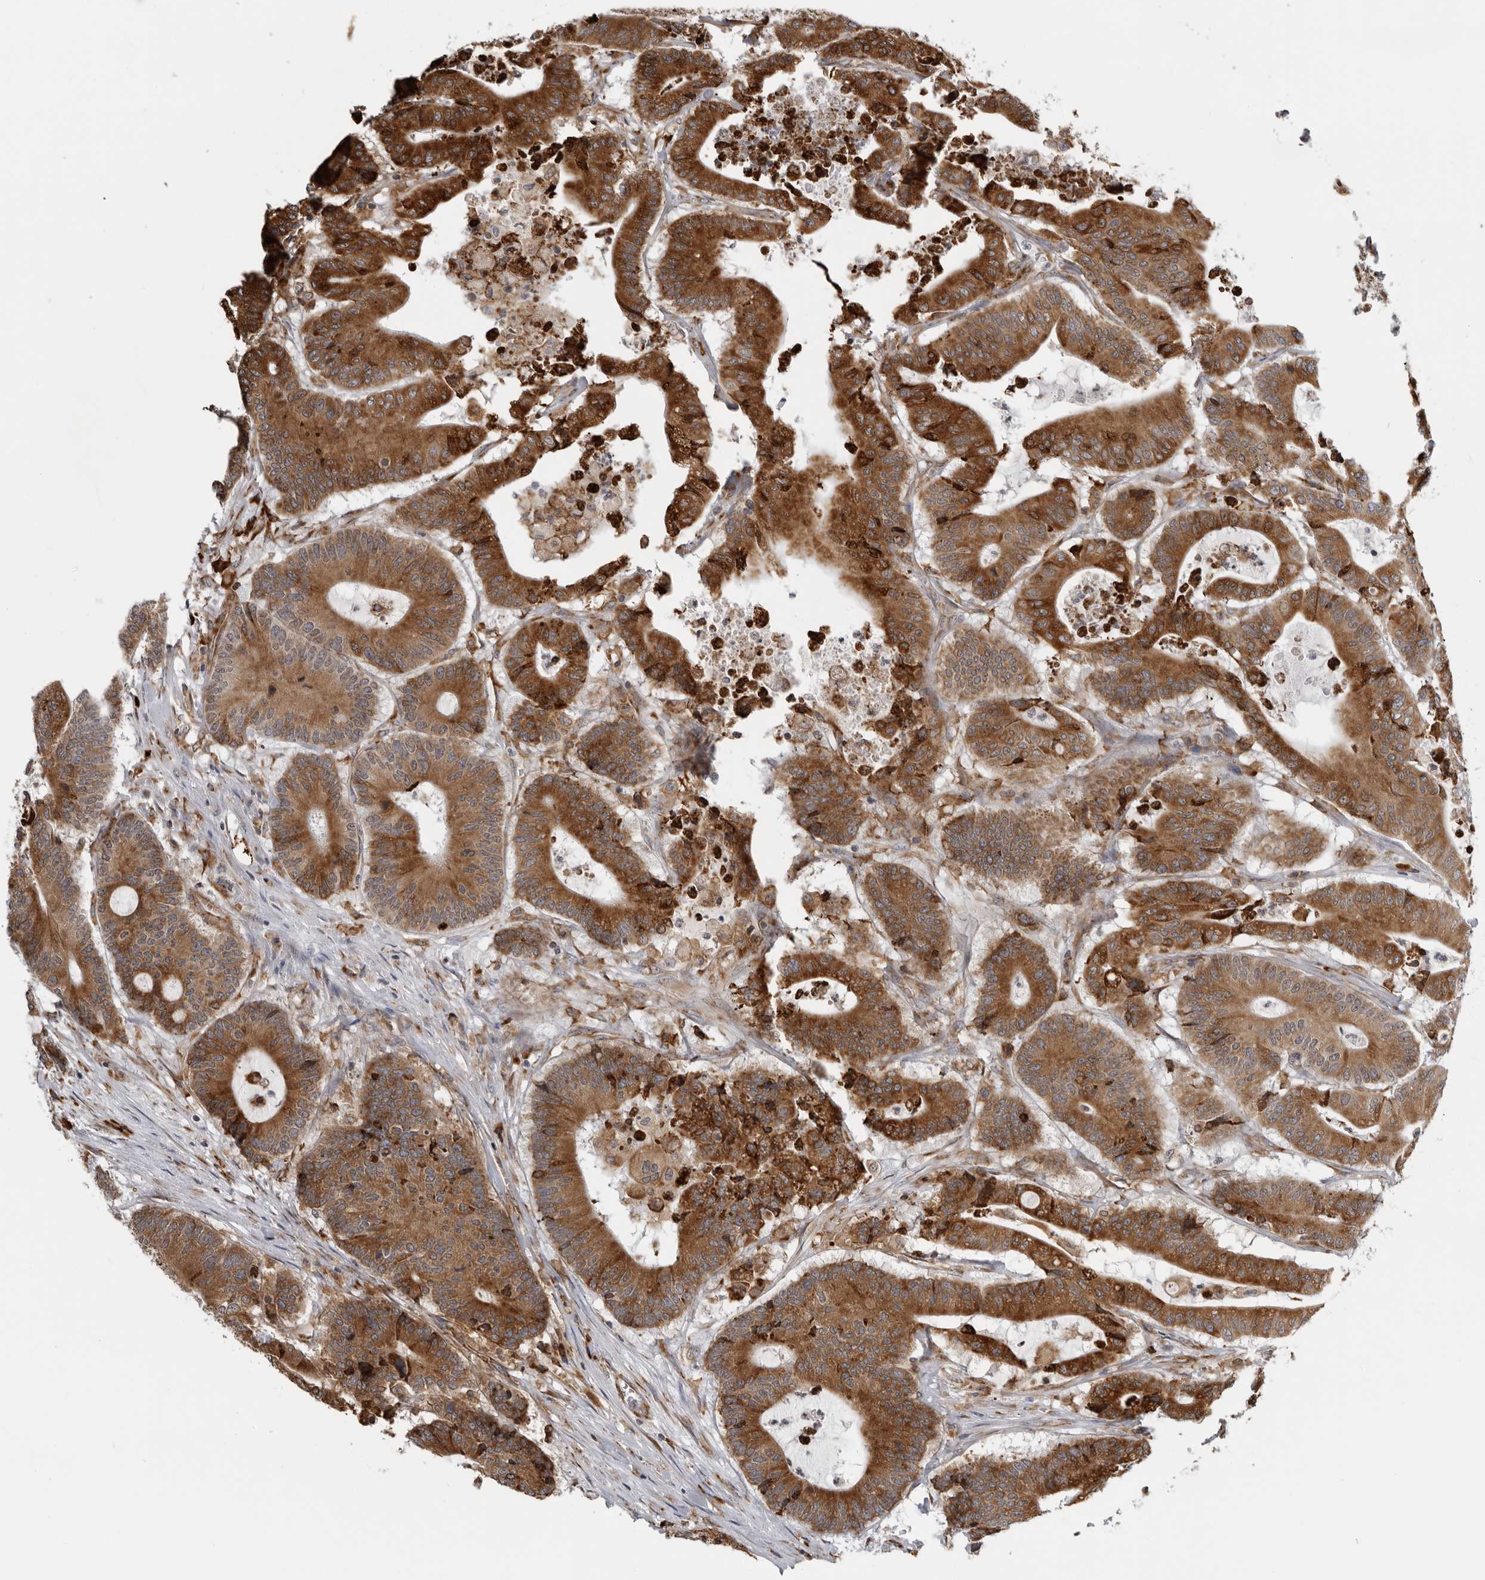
{"staining": {"intensity": "strong", "quantity": ">75%", "location": "cytoplasmic/membranous"}, "tissue": "colorectal cancer", "cell_type": "Tumor cells", "image_type": "cancer", "snomed": [{"axis": "morphology", "description": "Adenocarcinoma, NOS"}, {"axis": "topography", "description": "Colon"}], "caption": "An immunohistochemistry photomicrograph of tumor tissue is shown. Protein staining in brown shows strong cytoplasmic/membranous positivity in colorectal cancer within tumor cells. (brown staining indicates protein expression, while blue staining denotes nuclei).", "gene": "ALPK2", "patient": {"sex": "female", "age": 84}}